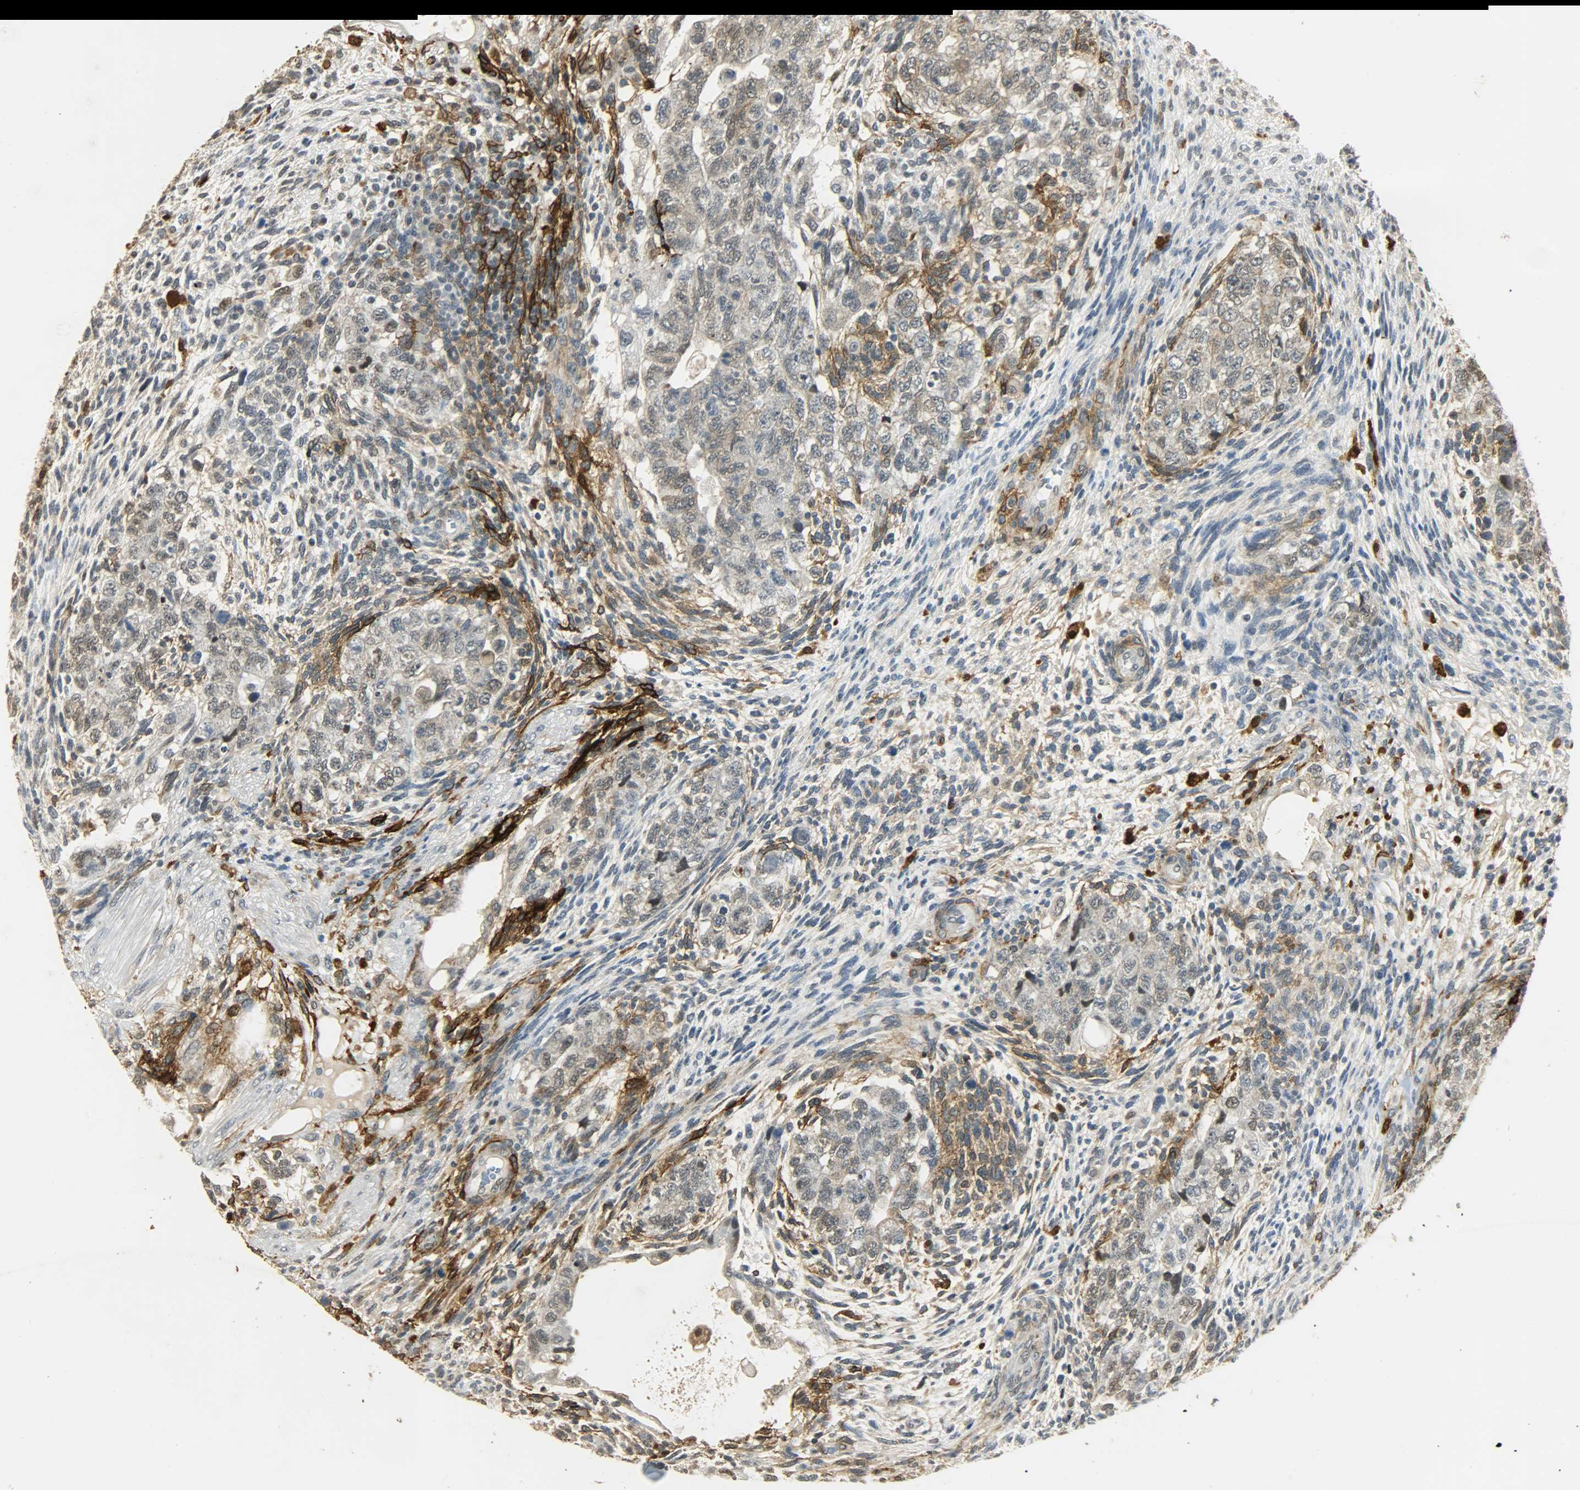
{"staining": {"intensity": "weak", "quantity": "<25%", "location": "nuclear"}, "tissue": "testis cancer", "cell_type": "Tumor cells", "image_type": "cancer", "snomed": [{"axis": "morphology", "description": "Normal tissue, NOS"}, {"axis": "morphology", "description": "Carcinoma, Embryonal, NOS"}, {"axis": "topography", "description": "Testis"}], "caption": "IHC of embryonal carcinoma (testis) demonstrates no positivity in tumor cells.", "gene": "NGFR", "patient": {"sex": "male", "age": 36}}